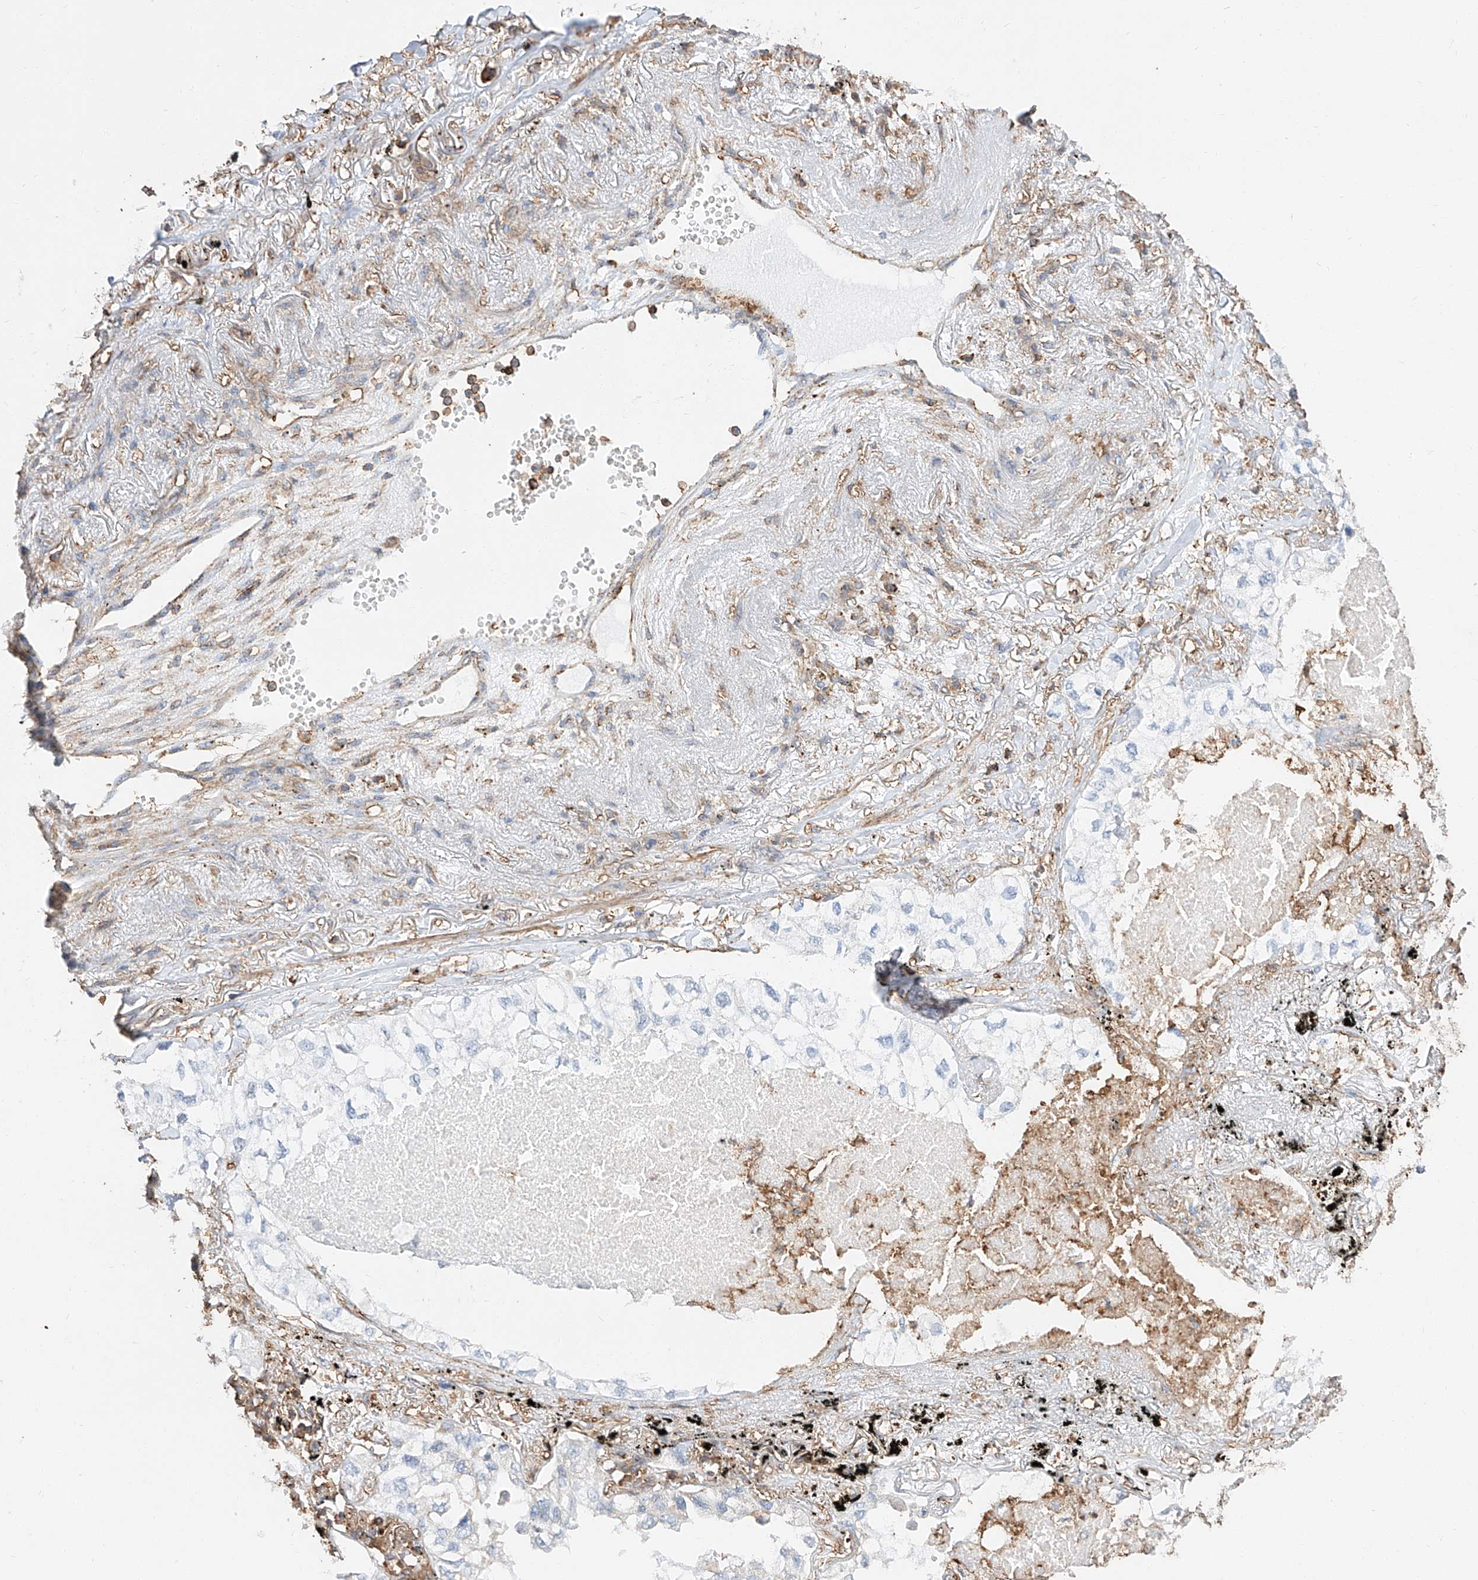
{"staining": {"intensity": "negative", "quantity": "none", "location": "none"}, "tissue": "lung cancer", "cell_type": "Tumor cells", "image_type": "cancer", "snomed": [{"axis": "morphology", "description": "Adenocarcinoma, NOS"}, {"axis": "topography", "description": "Lung"}], "caption": "Immunohistochemical staining of adenocarcinoma (lung) displays no significant expression in tumor cells.", "gene": "WFS1", "patient": {"sex": "male", "age": 65}}